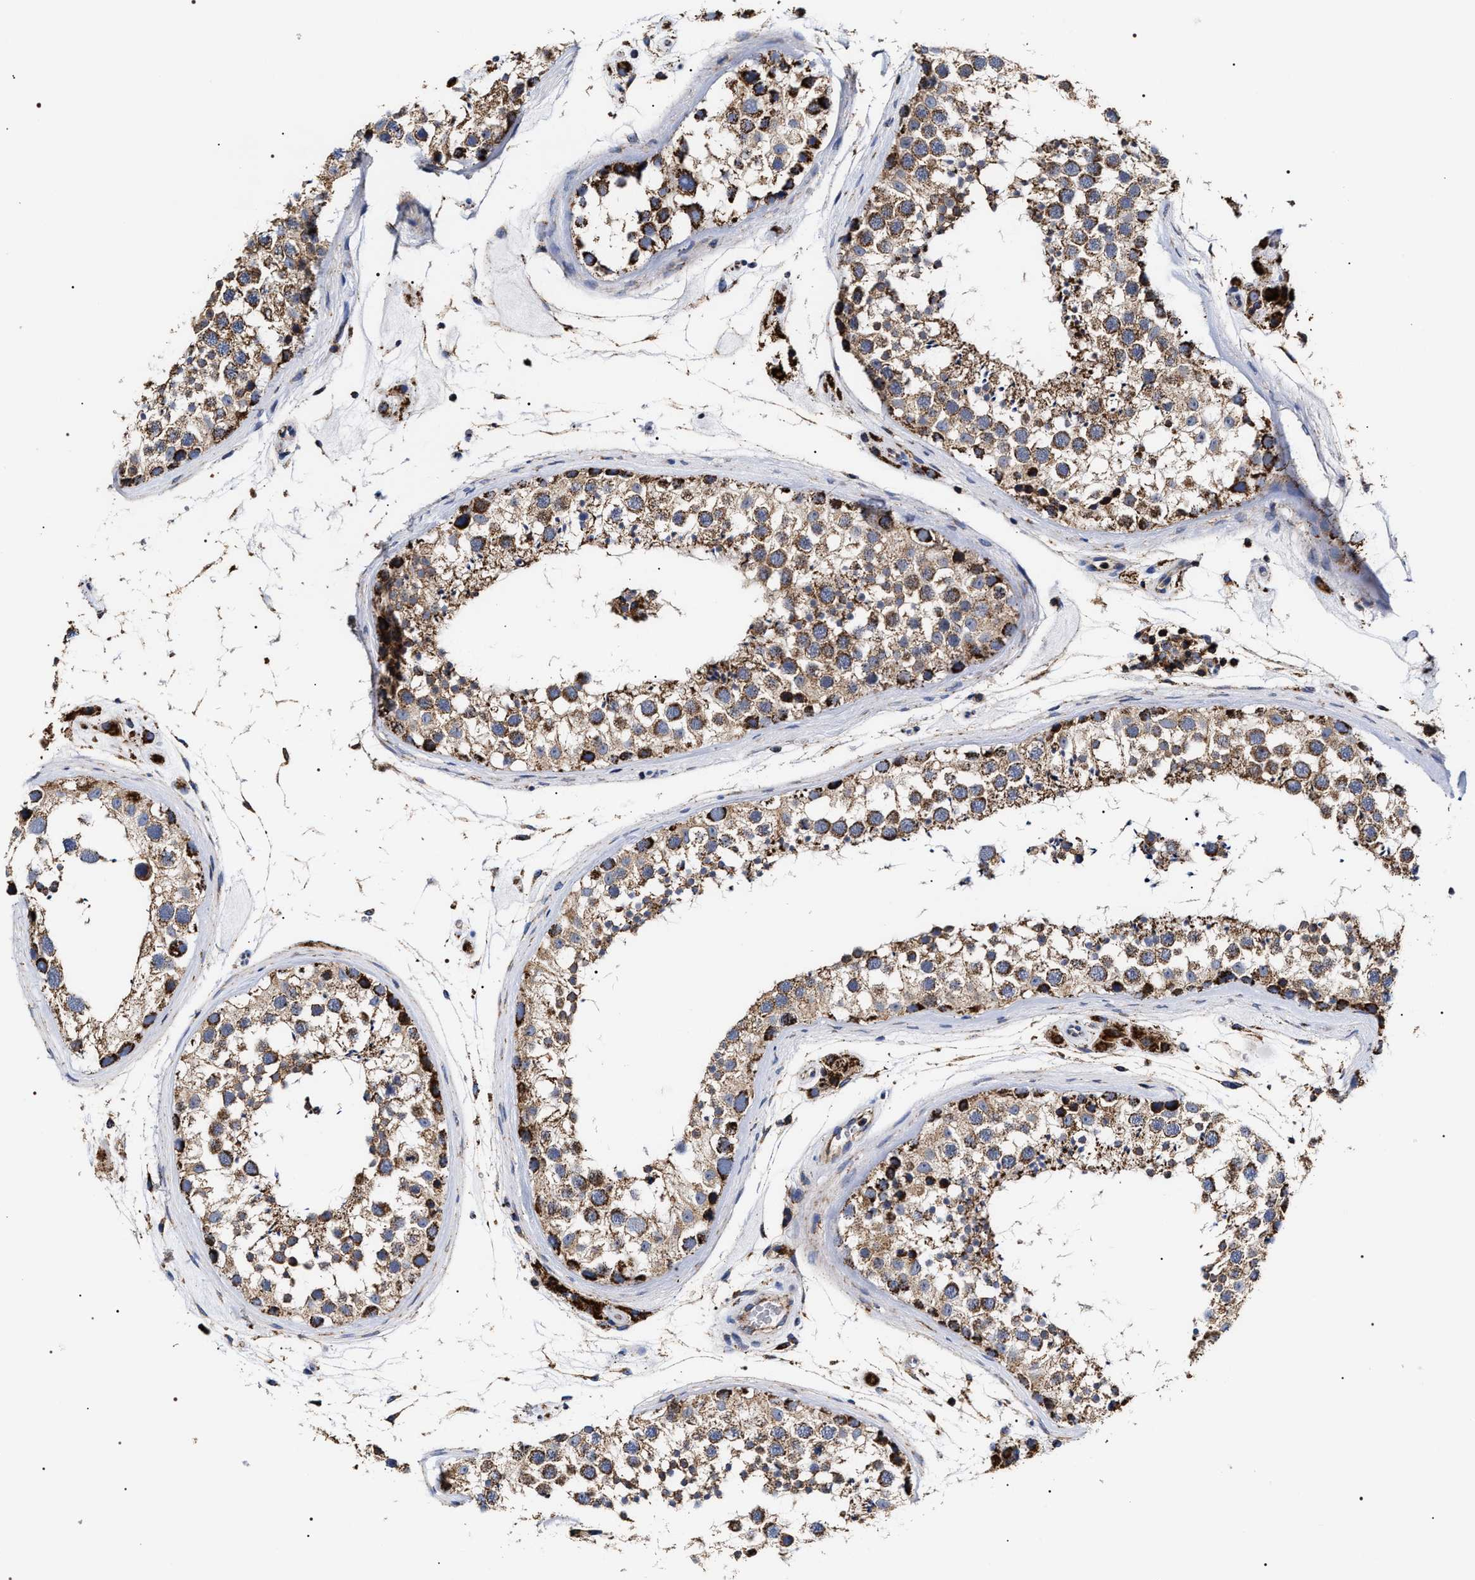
{"staining": {"intensity": "strong", "quantity": ">75%", "location": "cytoplasmic/membranous"}, "tissue": "testis", "cell_type": "Cells in seminiferous ducts", "image_type": "normal", "snomed": [{"axis": "morphology", "description": "Normal tissue, NOS"}, {"axis": "topography", "description": "Testis"}], "caption": "Immunohistochemistry (IHC) of benign testis reveals high levels of strong cytoplasmic/membranous staining in about >75% of cells in seminiferous ducts.", "gene": "COG5", "patient": {"sex": "male", "age": 46}}